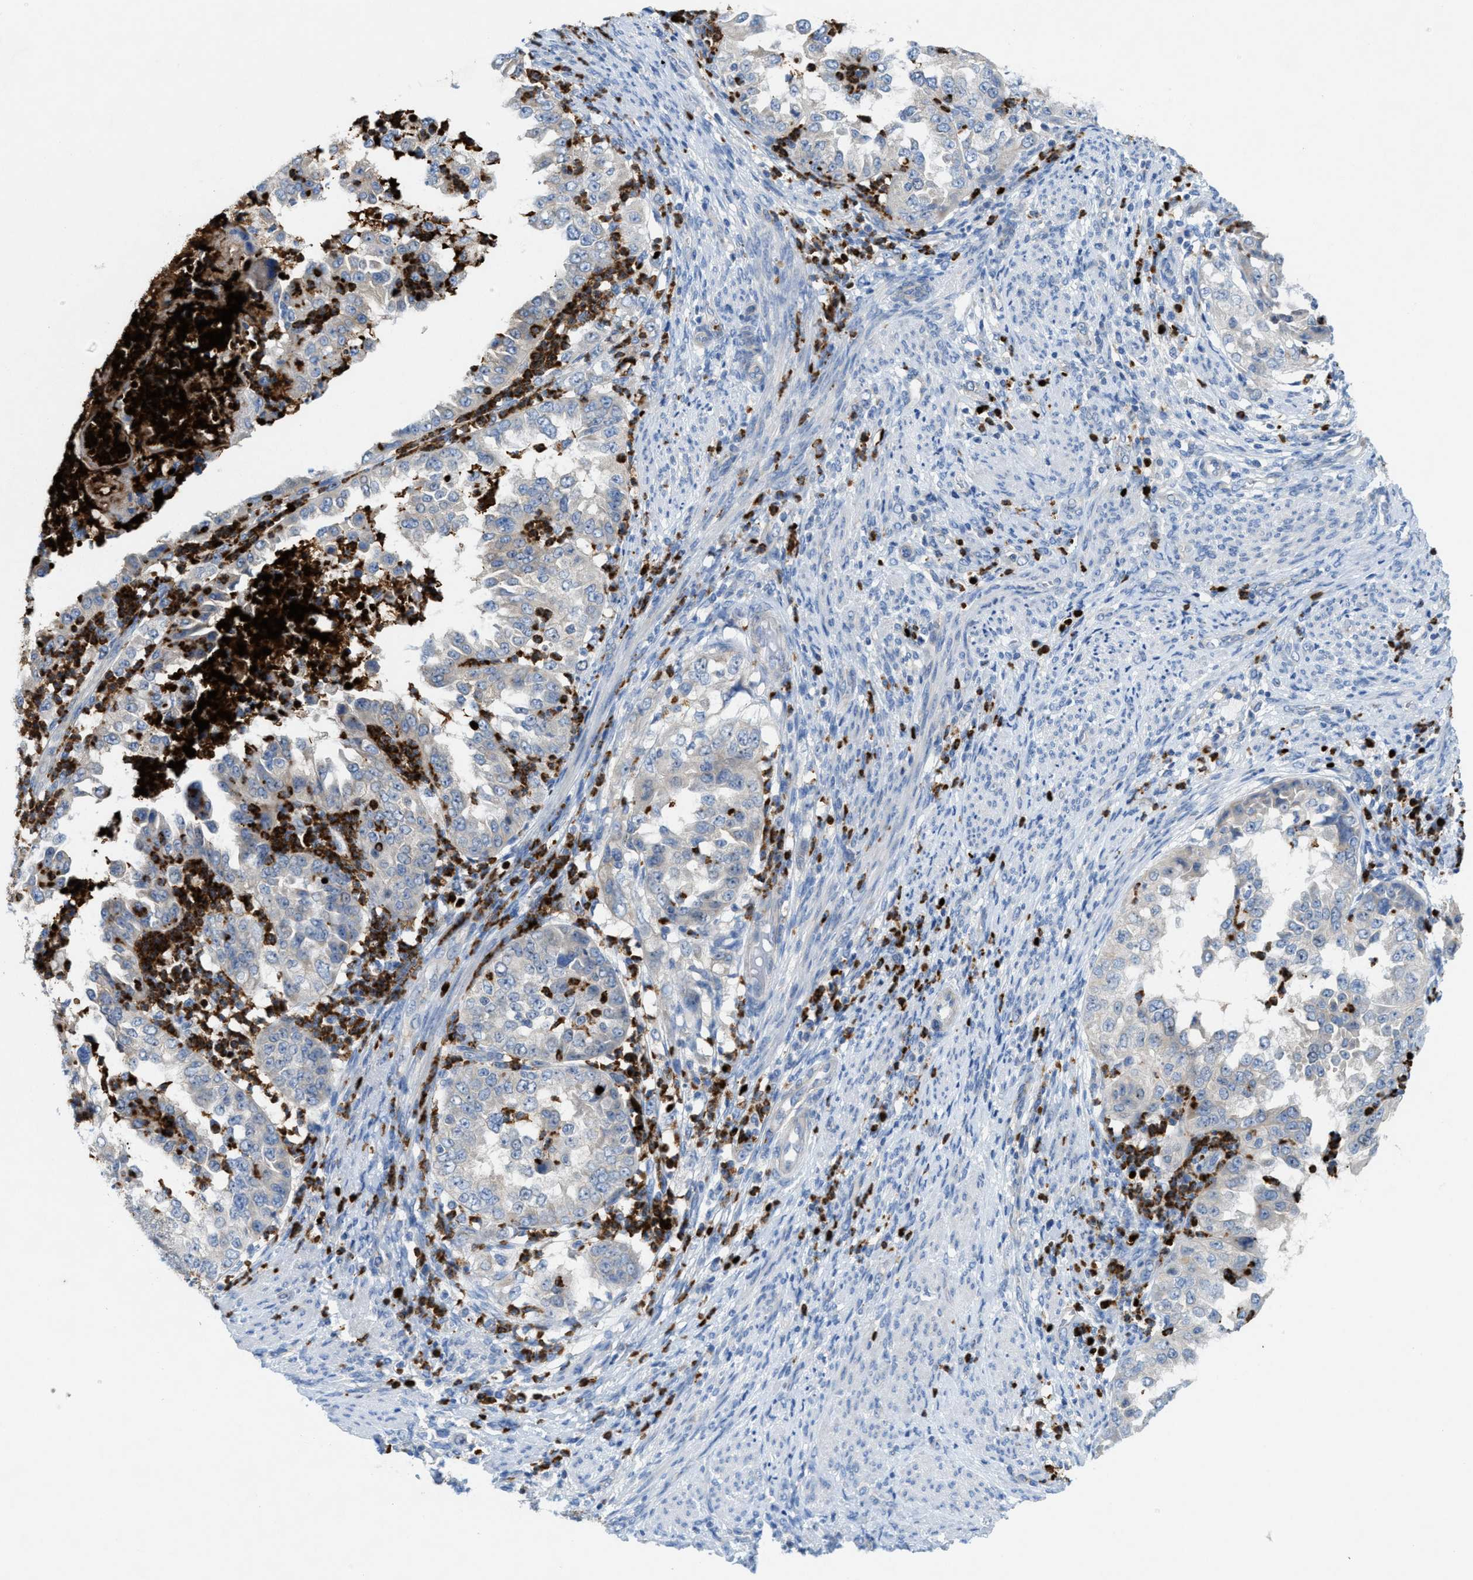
{"staining": {"intensity": "negative", "quantity": "none", "location": "none"}, "tissue": "endometrial cancer", "cell_type": "Tumor cells", "image_type": "cancer", "snomed": [{"axis": "morphology", "description": "Adenocarcinoma, NOS"}, {"axis": "topography", "description": "Endometrium"}], "caption": "Tumor cells are negative for protein expression in human endometrial adenocarcinoma.", "gene": "CMTM1", "patient": {"sex": "female", "age": 85}}